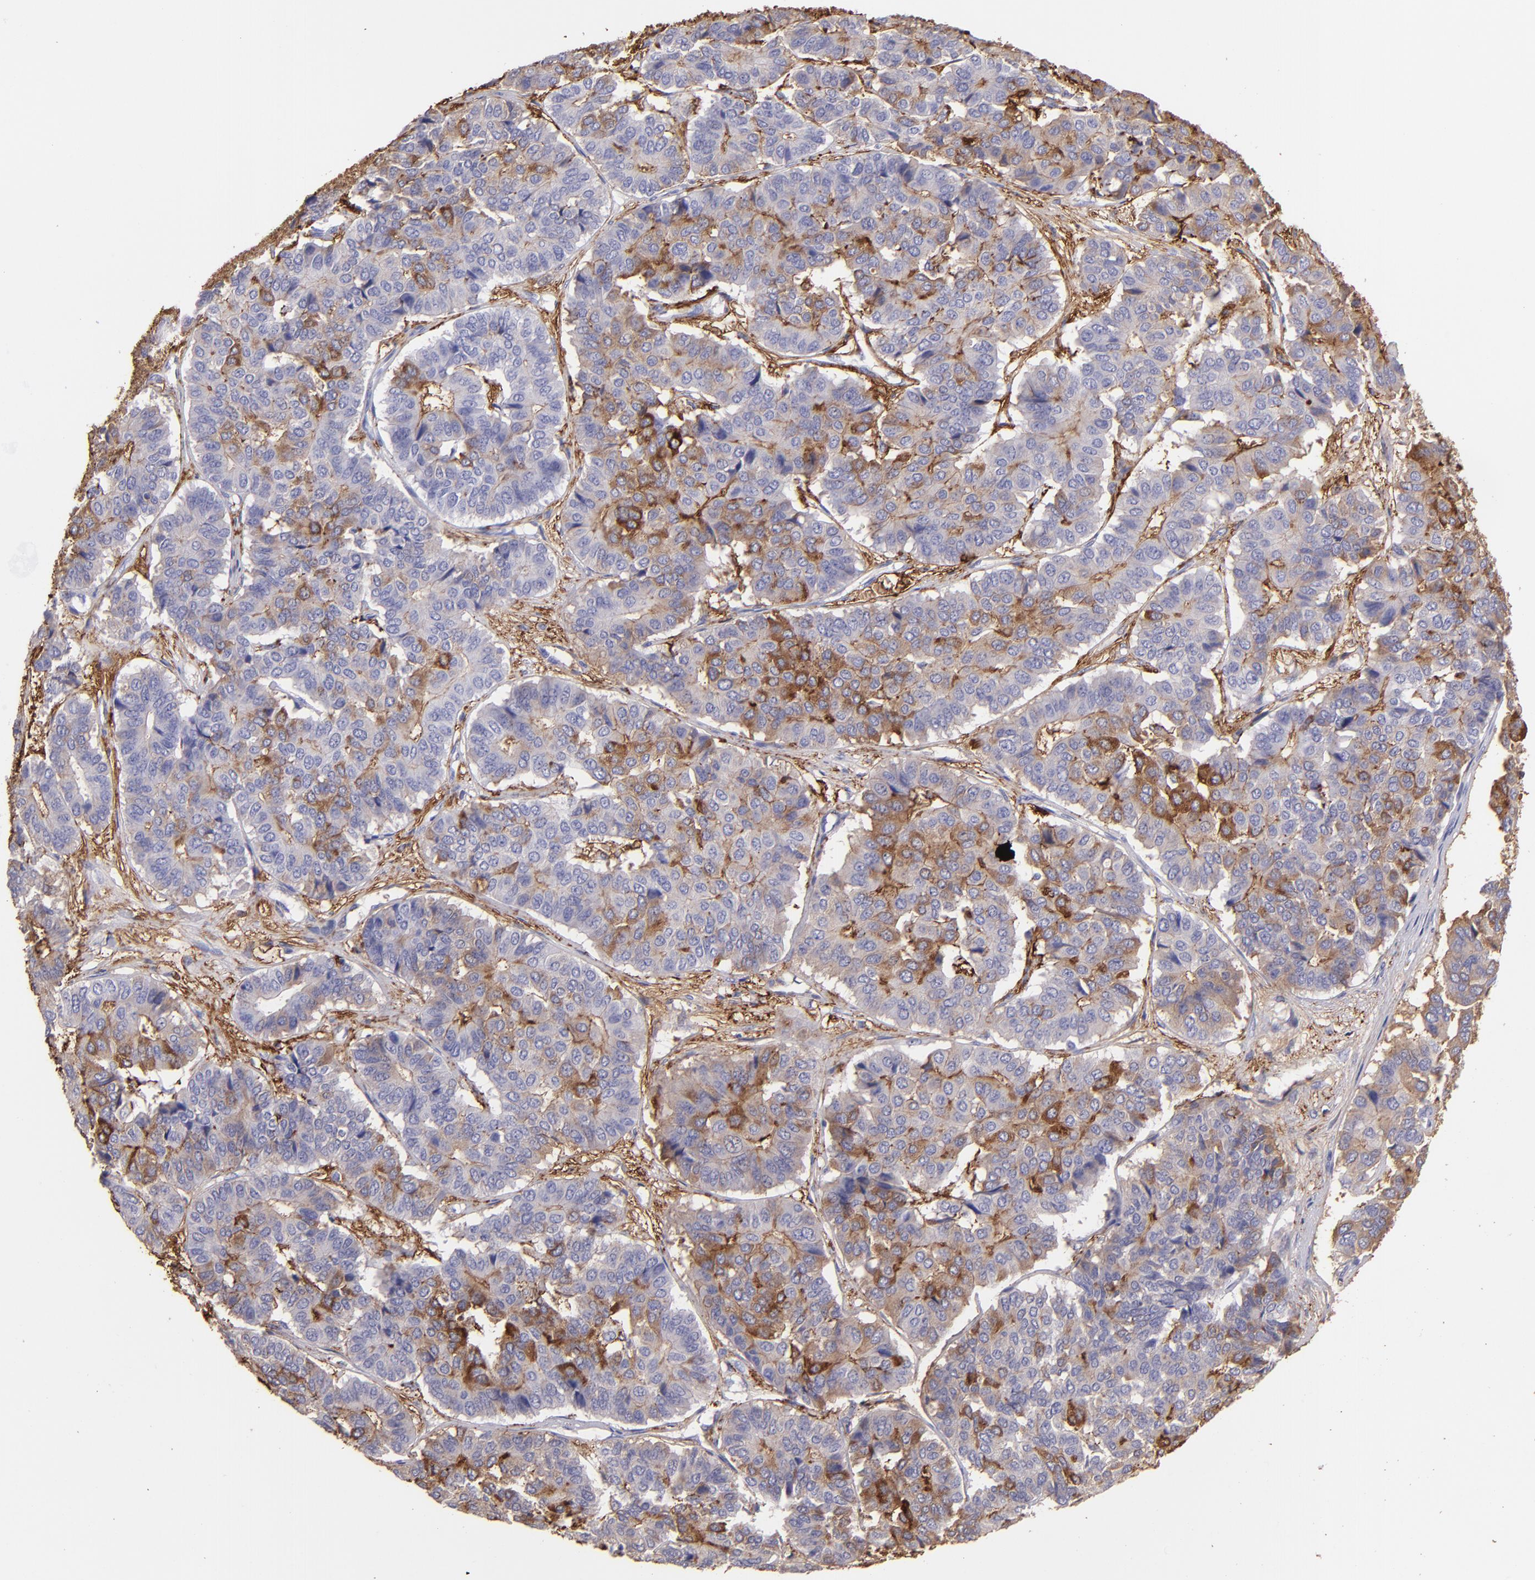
{"staining": {"intensity": "moderate", "quantity": "25%-75%", "location": "cytoplasmic/membranous"}, "tissue": "pancreatic cancer", "cell_type": "Tumor cells", "image_type": "cancer", "snomed": [{"axis": "morphology", "description": "Adenocarcinoma, NOS"}, {"axis": "topography", "description": "Pancreas"}], "caption": "Immunohistochemical staining of pancreatic adenocarcinoma displays medium levels of moderate cytoplasmic/membranous expression in approximately 25%-75% of tumor cells.", "gene": "FGB", "patient": {"sex": "male", "age": 50}}